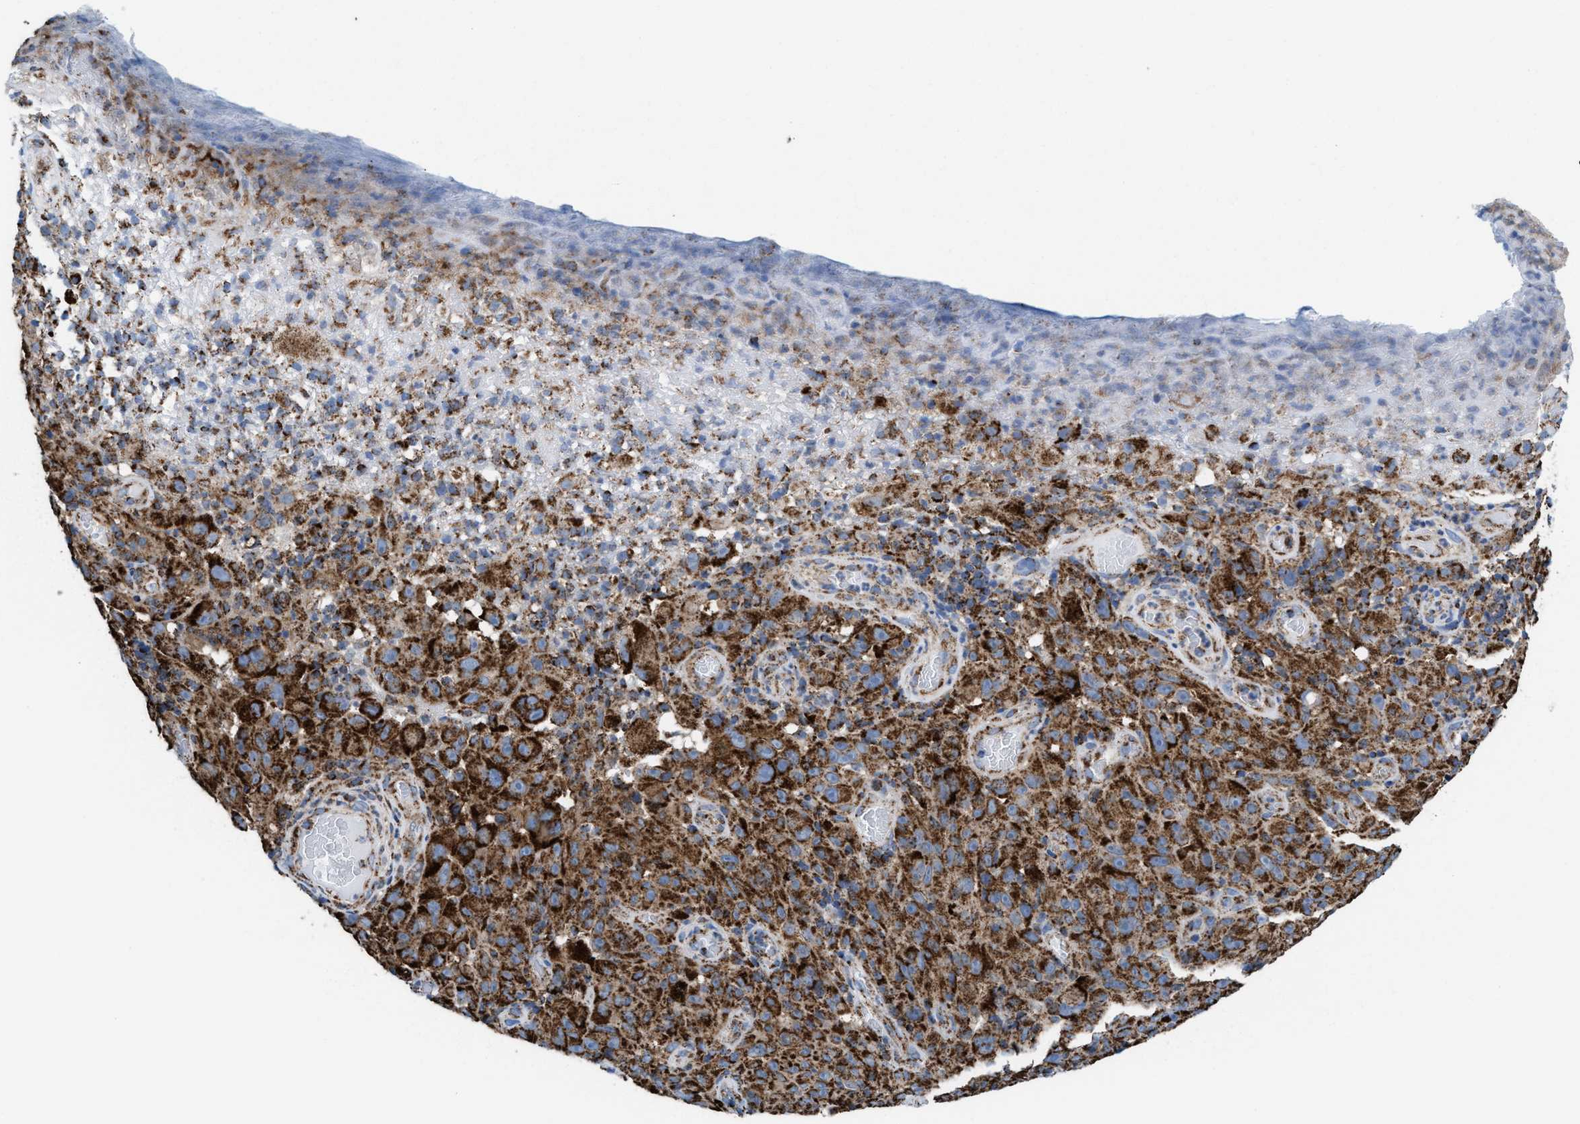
{"staining": {"intensity": "strong", "quantity": ">75%", "location": "cytoplasmic/membranous"}, "tissue": "melanoma", "cell_type": "Tumor cells", "image_type": "cancer", "snomed": [{"axis": "morphology", "description": "Malignant melanoma, NOS"}, {"axis": "topography", "description": "Skin"}], "caption": "A histopathology image showing strong cytoplasmic/membranous positivity in approximately >75% of tumor cells in malignant melanoma, as visualized by brown immunohistochemical staining.", "gene": "ECHS1", "patient": {"sex": "female", "age": 82}}